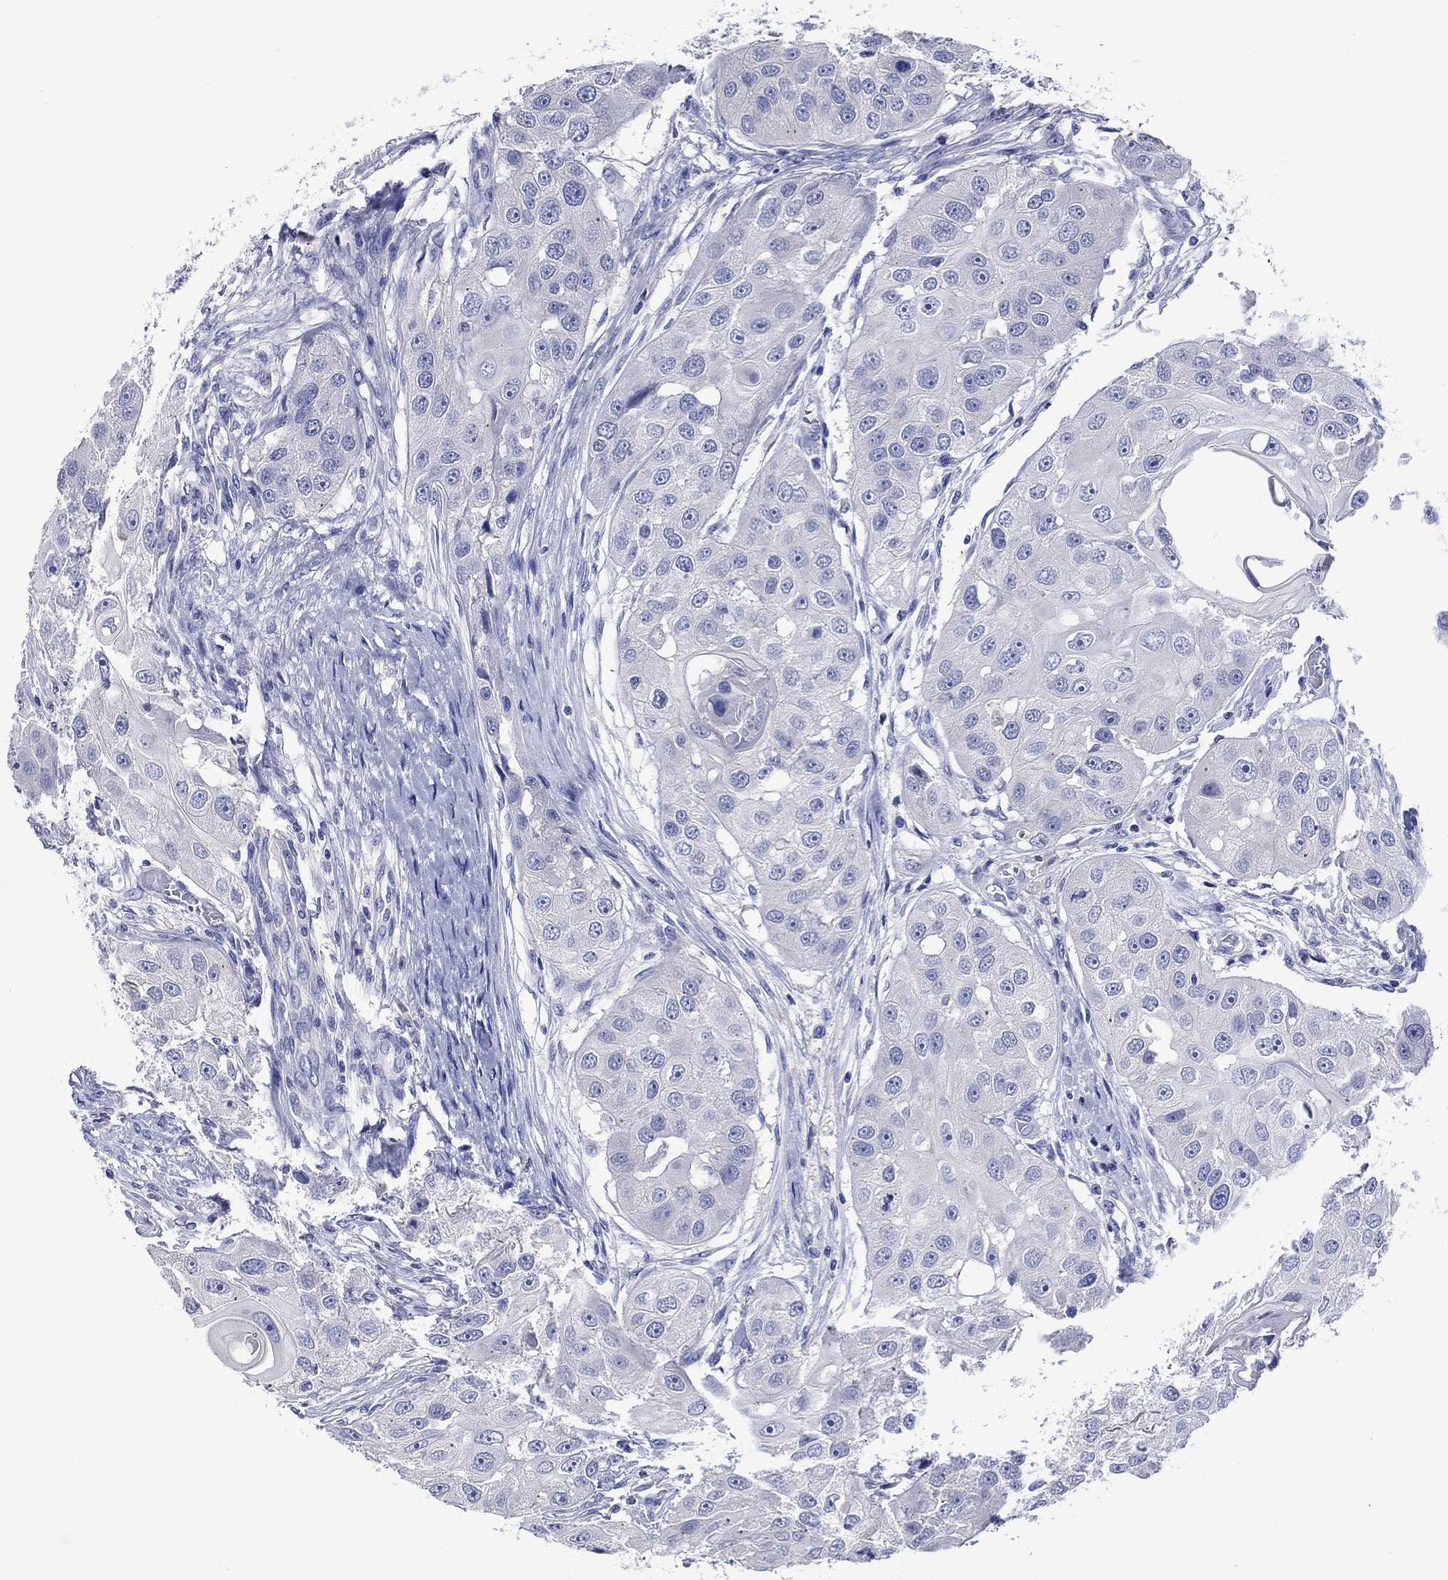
{"staining": {"intensity": "negative", "quantity": "none", "location": "none"}, "tissue": "head and neck cancer", "cell_type": "Tumor cells", "image_type": "cancer", "snomed": [{"axis": "morphology", "description": "Normal tissue, NOS"}, {"axis": "morphology", "description": "Squamous cell carcinoma, NOS"}, {"axis": "topography", "description": "Skeletal muscle"}, {"axis": "topography", "description": "Head-Neck"}], "caption": "Tumor cells are negative for protein expression in human squamous cell carcinoma (head and neck).", "gene": "TOMM20L", "patient": {"sex": "male", "age": 51}}